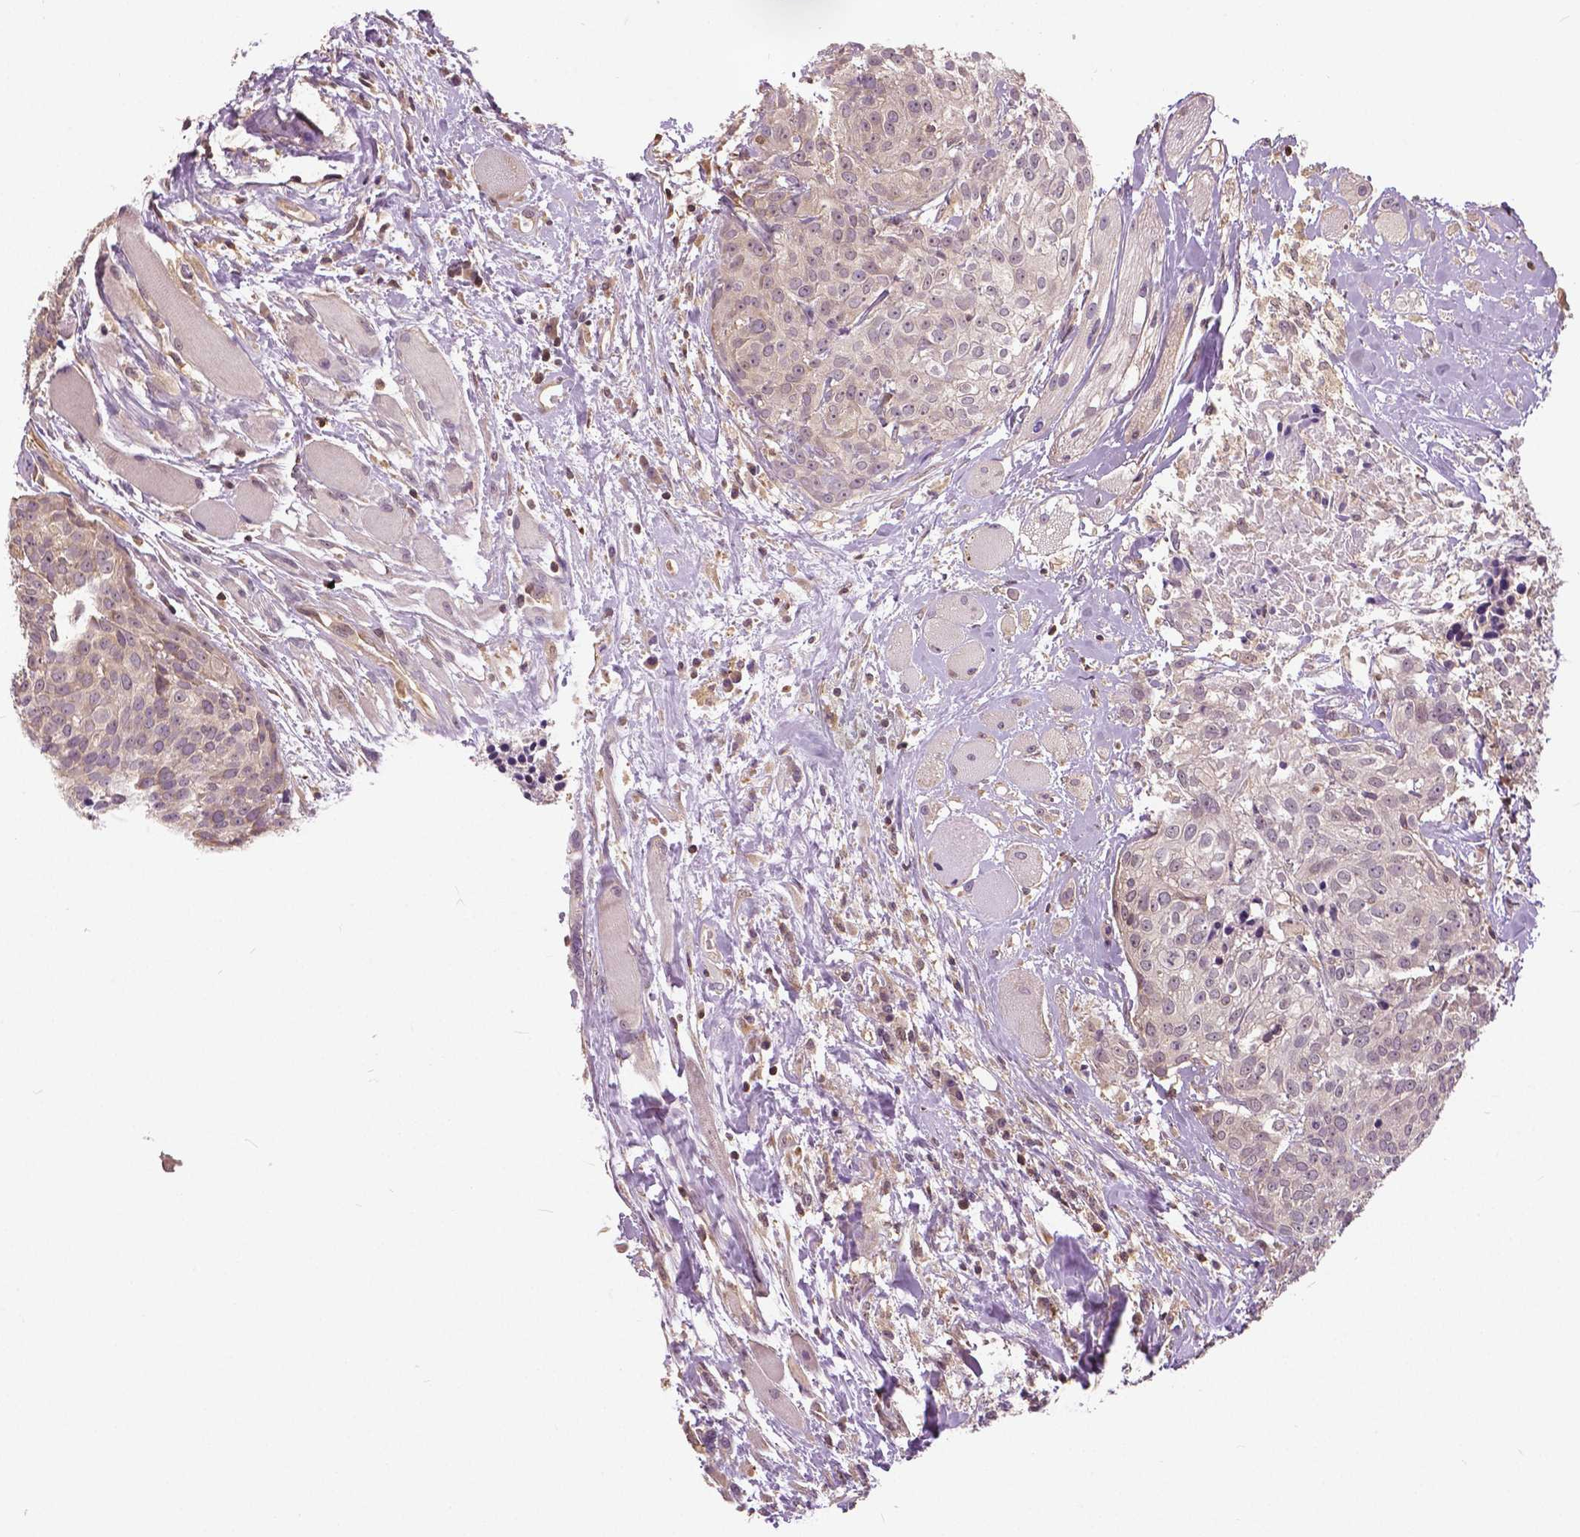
{"staining": {"intensity": "negative", "quantity": "none", "location": "none"}, "tissue": "head and neck cancer", "cell_type": "Tumor cells", "image_type": "cancer", "snomed": [{"axis": "morphology", "description": "Squamous cell carcinoma, NOS"}, {"axis": "topography", "description": "Oral tissue"}, {"axis": "topography", "description": "Head-Neck"}], "caption": "Protein analysis of head and neck cancer (squamous cell carcinoma) reveals no significant positivity in tumor cells.", "gene": "ANXA13", "patient": {"sex": "male", "age": 64}}